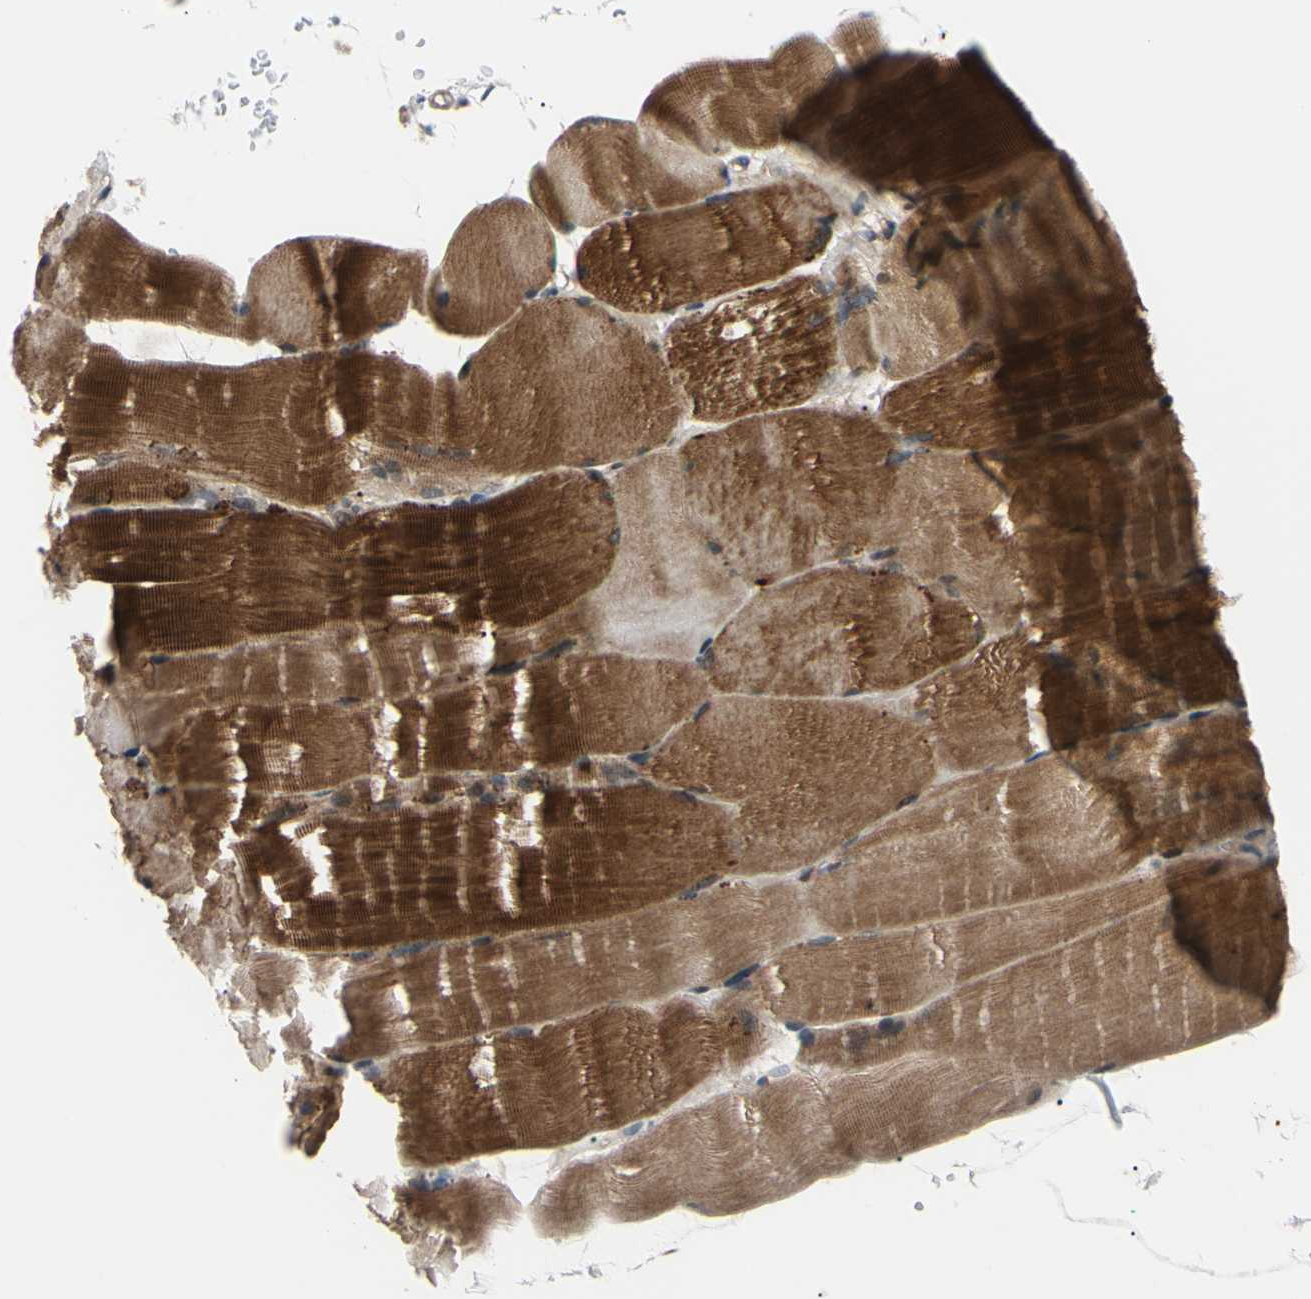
{"staining": {"intensity": "strong", "quantity": ">75%", "location": "cytoplasmic/membranous"}, "tissue": "skeletal muscle", "cell_type": "Myocytes", "image_type": "normal", "snomed": [{"axis": "morphology", "description": "Normal tissue, NOS"}, {"axis": "topography", "description": "Skin"}, {"axis": "topography", "description": "Skeletal muscle"}], "caption": "Immunohistochemistry (IHC) of benign human skeletal muscle shows high levels of strong cytoplasmic/membranous expression in approximately >75% of myocytes. The protein is shown in brown color, while the nuclei are stained blue.", "gene": "SVIL", "patient": {"sex": "male", "age": 83}}